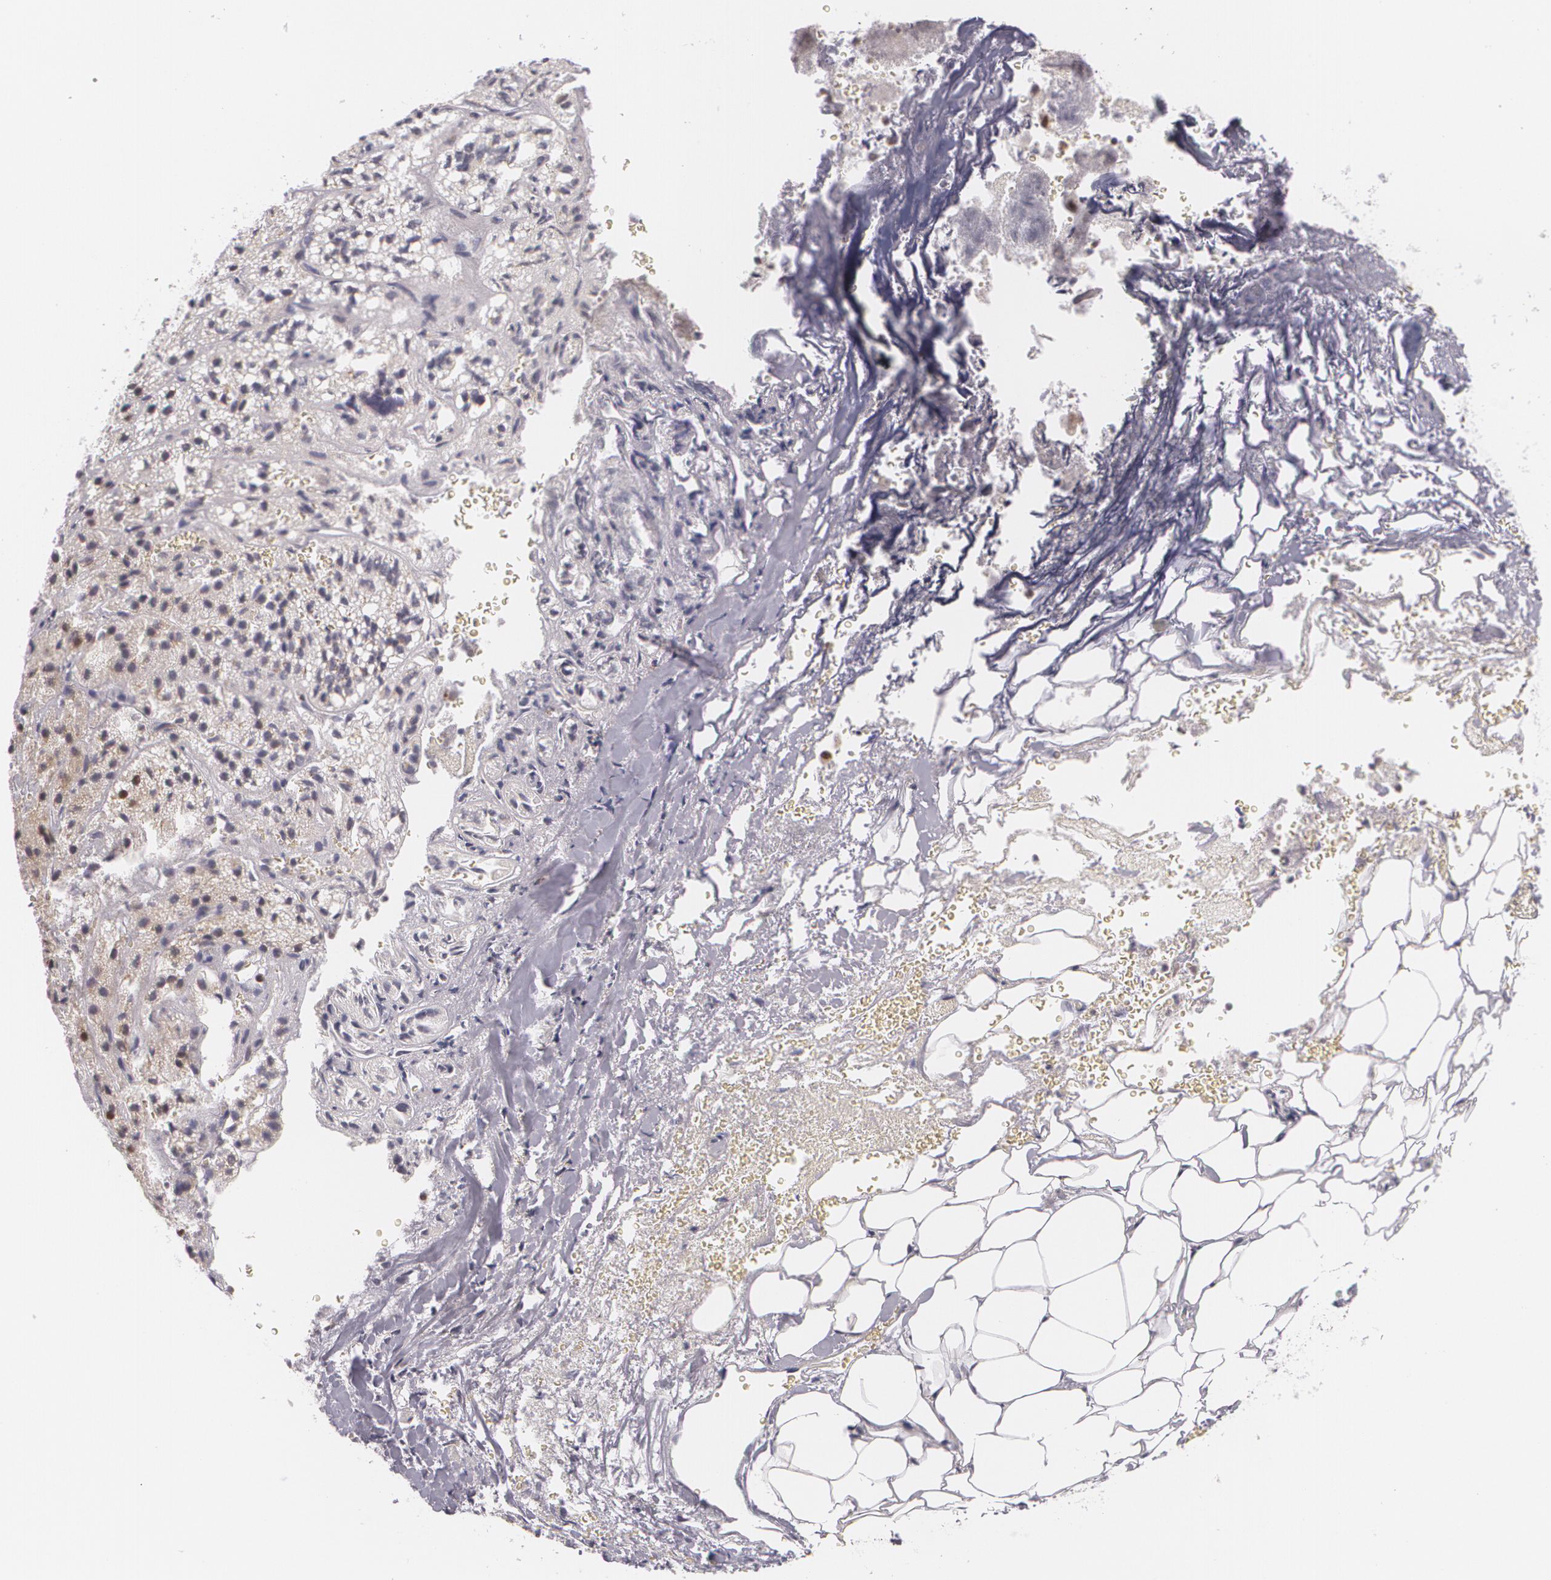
{"staining": {"intensity": "moderate", "quantity": "25%-75%", "location": "nuclear"}, "tissue": "adrenal gland", "cell_type": "Glandular cells", "image_type": "normal", "snomed": [{"axis": "morphology", "description": "Normal tissue, NOS"}, {"axis": "topography", "description": "Adrenal gland"}], "caption": "This image reveals IHC staining of benign adrenal gland, with medium moderate nuclear positivity in about 25%-75% of glandular cells.", "gene": "ALX1", "patient": {"sex": "female", "age": 71}}